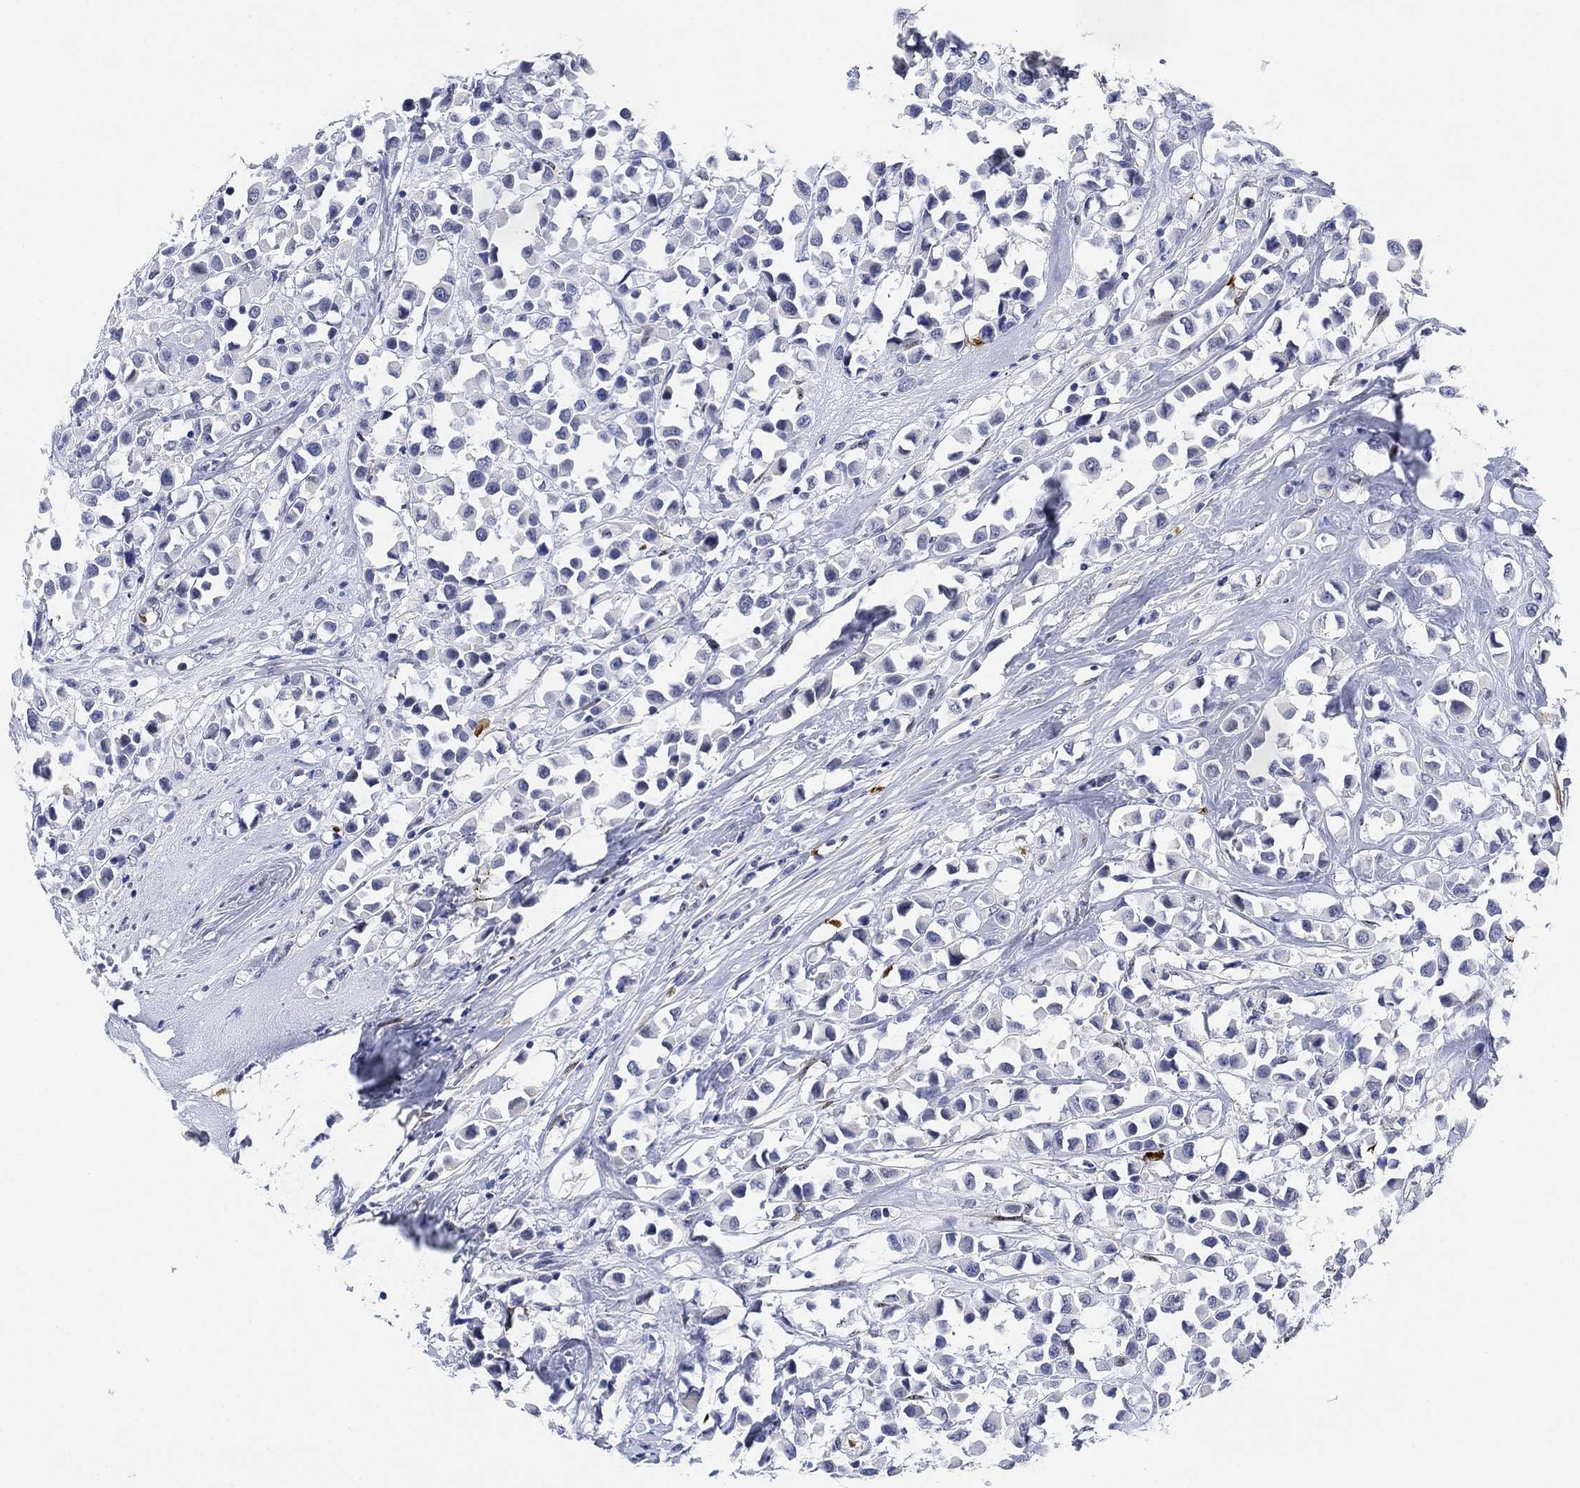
{"staining": {"intensity": "negative", "quantity": "none", "location": "none"}, "tissue": "breast cancer", "cell_type": "Tumor cells", "image_type": "cancer", "snomed": [{"axis": "morphology", "description": "Duct carcinoma"}, {"axis": "topography", "description": "Breast"}], "caption": "Breast cancer (invasive ductal carcinoma) was stained to show a protein in brown. There is no significant positivity in tumor cells. The staining is performed using DAB (3,3'-diaminobenzidine) brown chromogen with nuclei counter-stained in using hematoxylin.", "gene": "PAX6", "patient": {"sex": "female", "age": 61}}